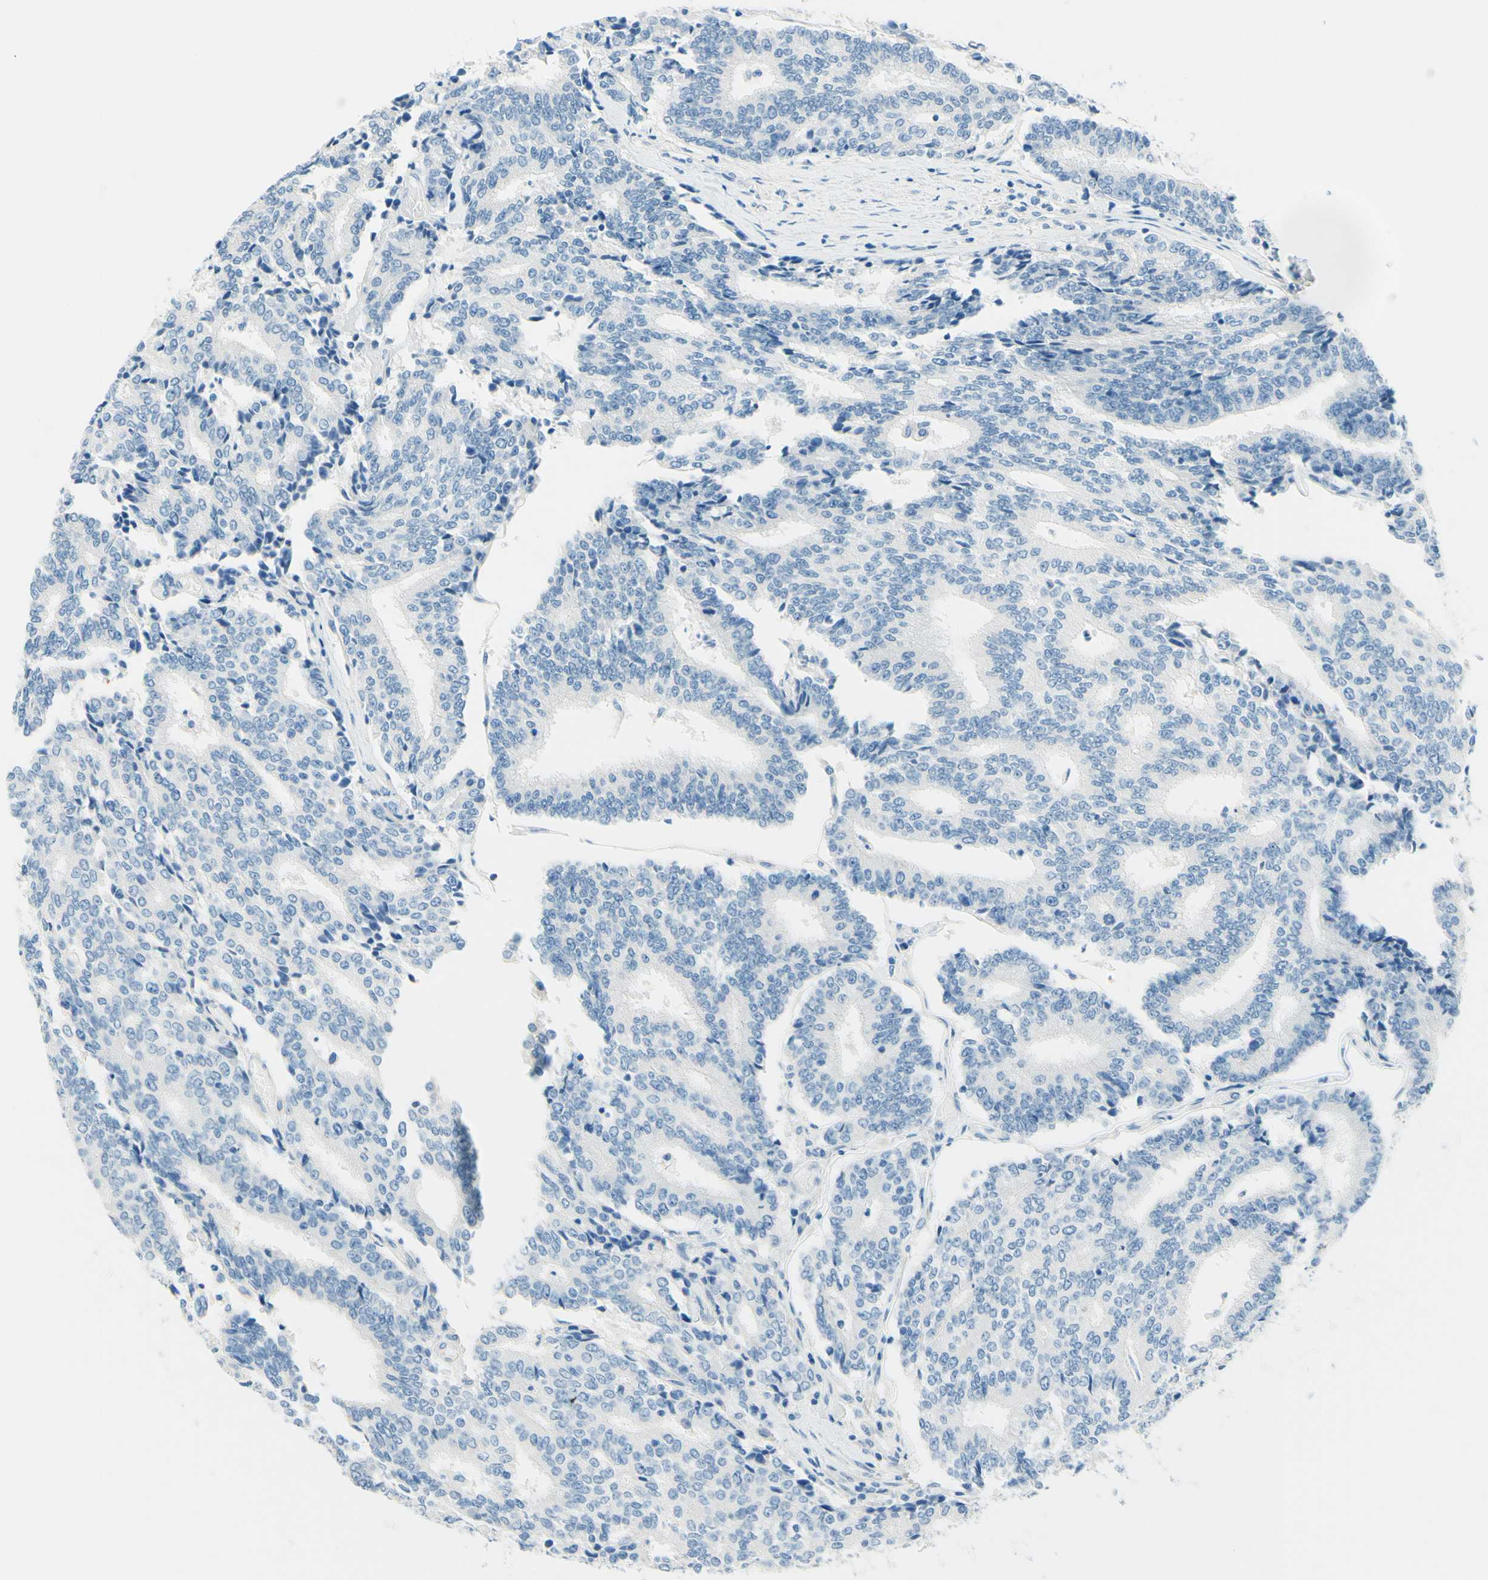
{"staining": {"intensity": "negative", "quantity": "none", "location": "none"}, "tissue": "prostate cancer", "cell_type": "Tumor cells", "image_type": "cancer", "snomed": [{"axis": "morphology", "description": "Normal tissue, NOS"}, {"axis": "morphology", "description": "Adenocarcinoma, High grade"}, {"axis": "topography", "description": "Prostate"}, {"axis": "topography", "description": "Seminal veicle"}], "caption": "Immunohistochemistry micrograph of prostate cancer stained for a protein (brown), which demonstrates no positivity in tumor cells. (DAB (3,3'-diaminobenzidine) immunohistochemistry (IHC) with hematoxylin counter stain).", "gene": "PASD1", "patient": {"sex": "male", "age": 55}}